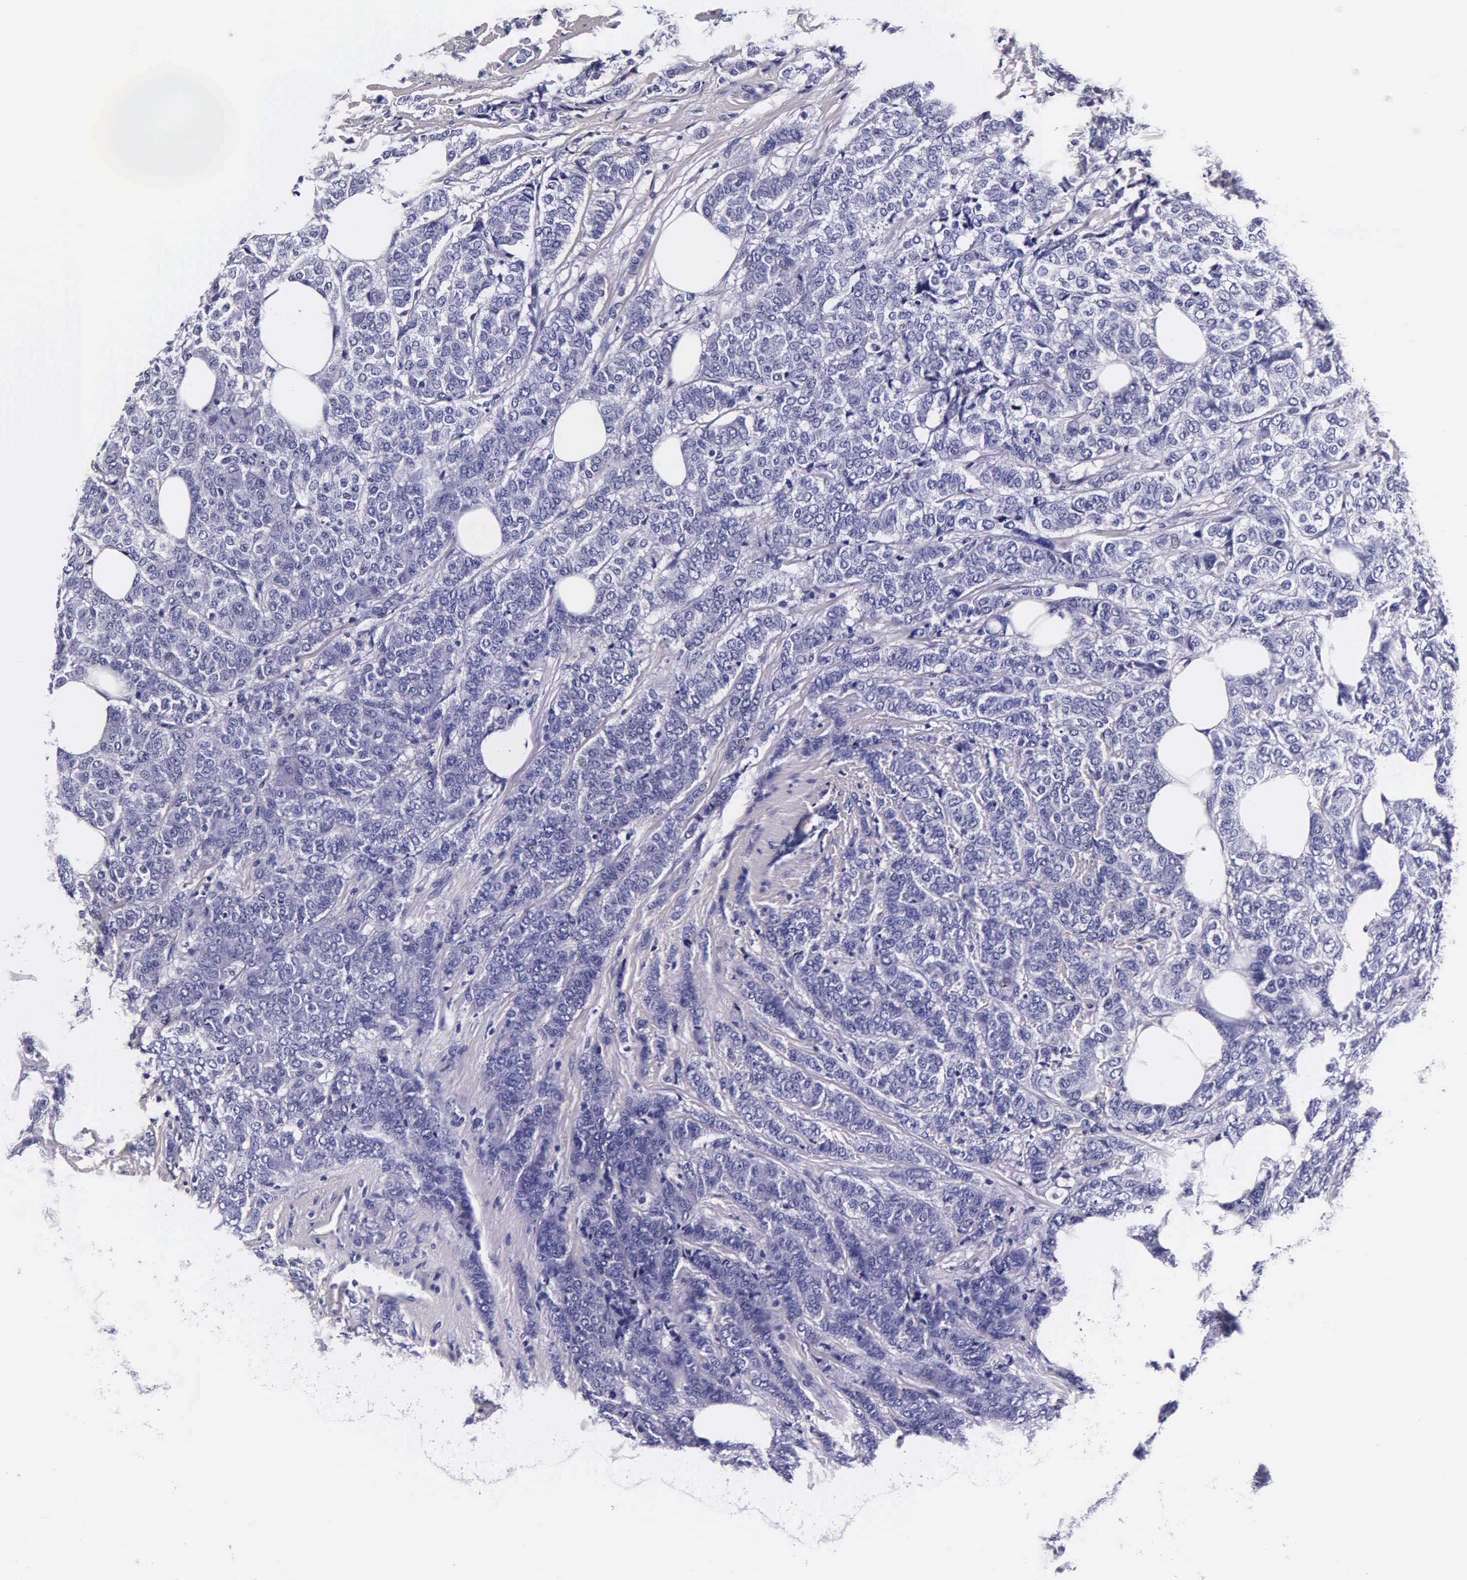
{"staining": {"intensity": "negative", "quantity": "none", "location": "none"}, "tissue": "breast cancer", "cell_type": "Tumor cells", "image_type": "cancer", "snomed": [{"axis": "morphology", "description": "Lobular carcinoma"}, {"axis": "topography", "description": "Breast"}], "caption": "An image of human breast lobular carcinoma is negative for staining in tumor cells.", "gene": "IAPP", "patient": {"sex": "female", "age": 60}}